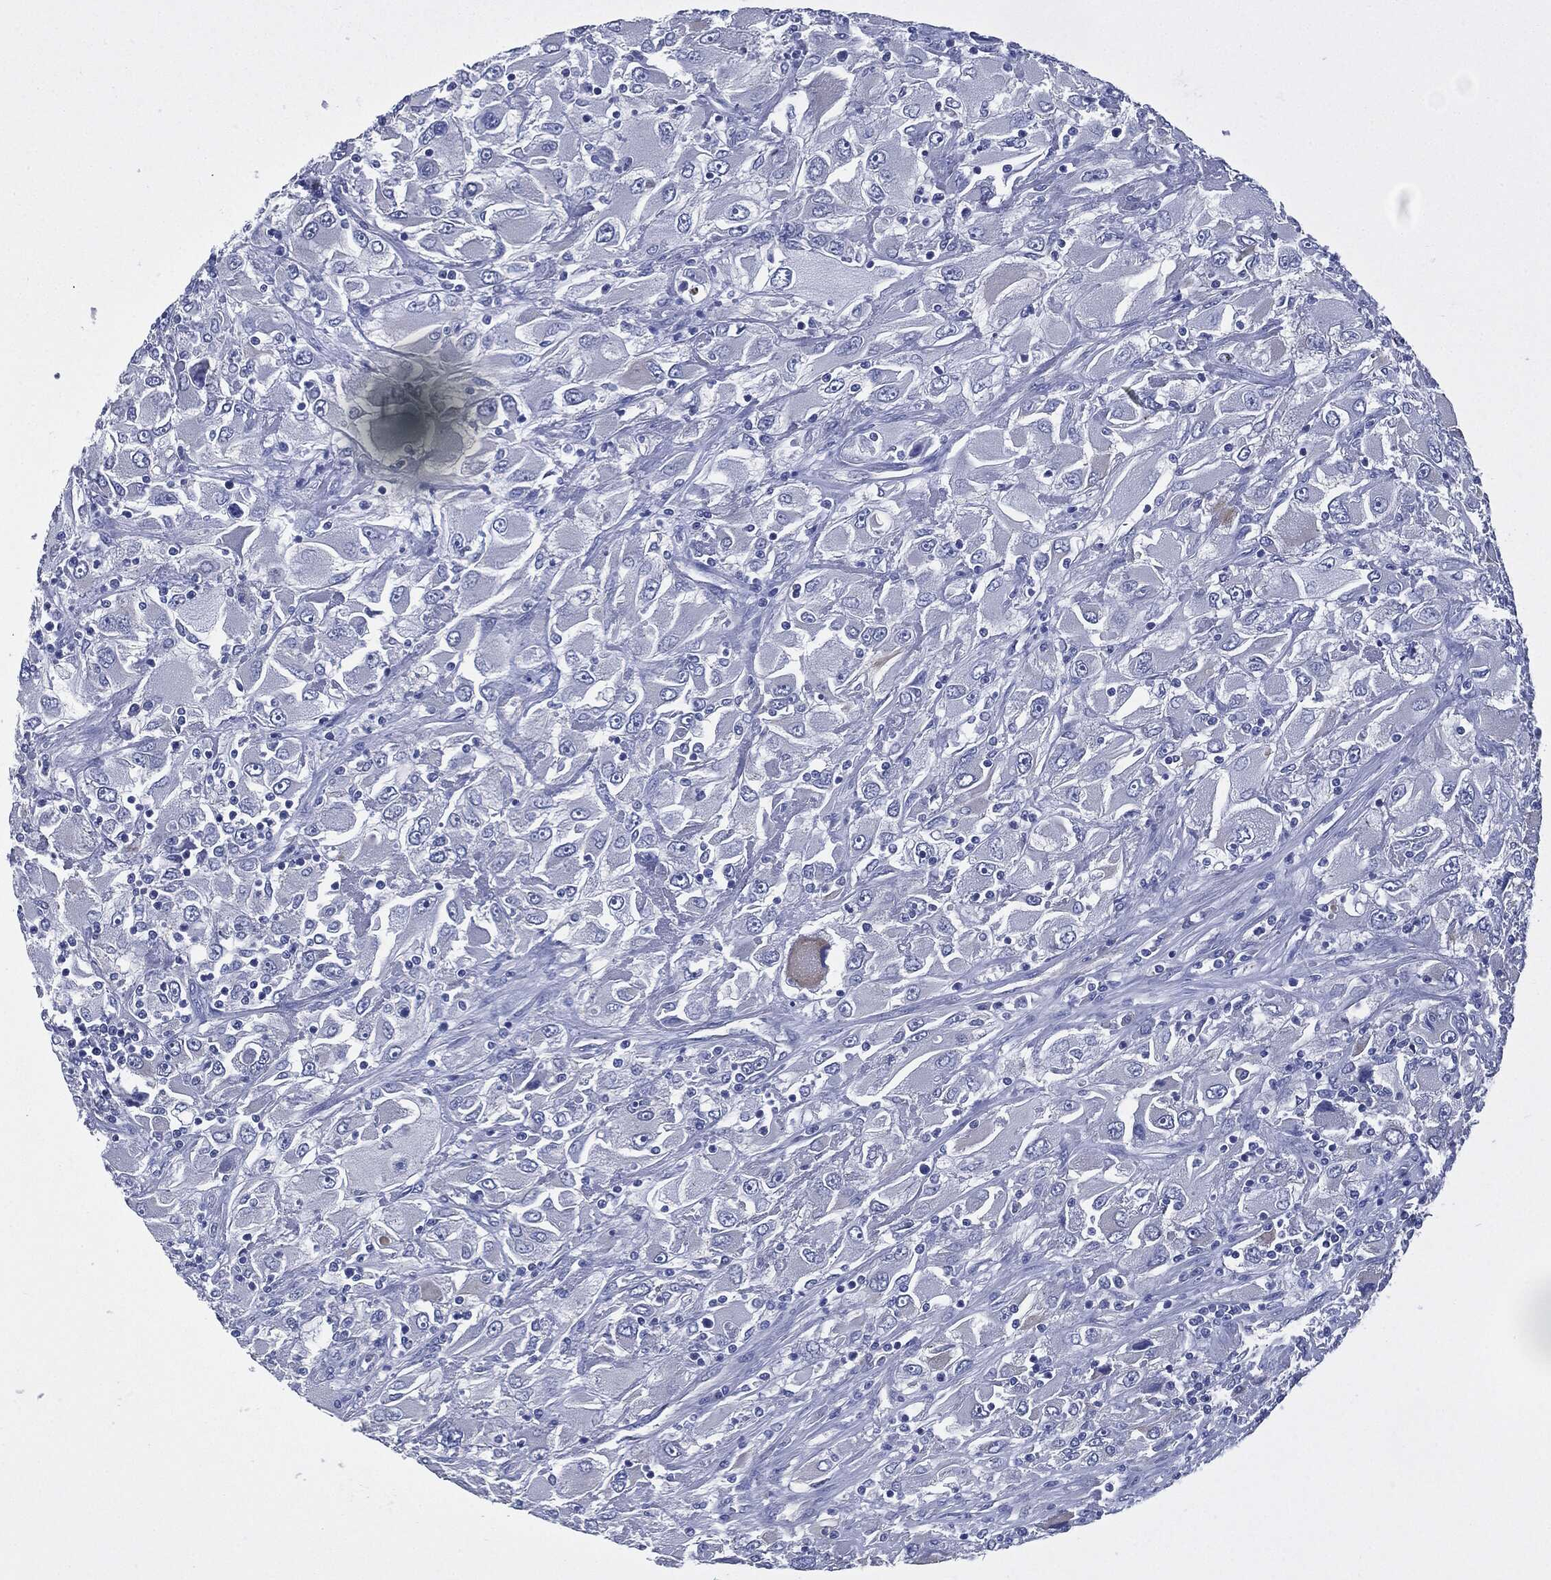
{"staining": {"intensity": "negative", "quantity": "none", "location": "none"}, "tissue": "renal cancer", "cell_type": "Tumor cells", "image_type": "cancer", "snomed": [{"axis": "morphology", "description": "Adenocarcinoma, NOS"}, {"axis": "topography", "description": "Kidney"}], "caption": "DAB immunohistochemical staining of human adenocarcinoma (renal) displays no significant positivity in tumor cells.", "gene": "SHROOM2", "patient": {"sex": "female", "age": 52}}